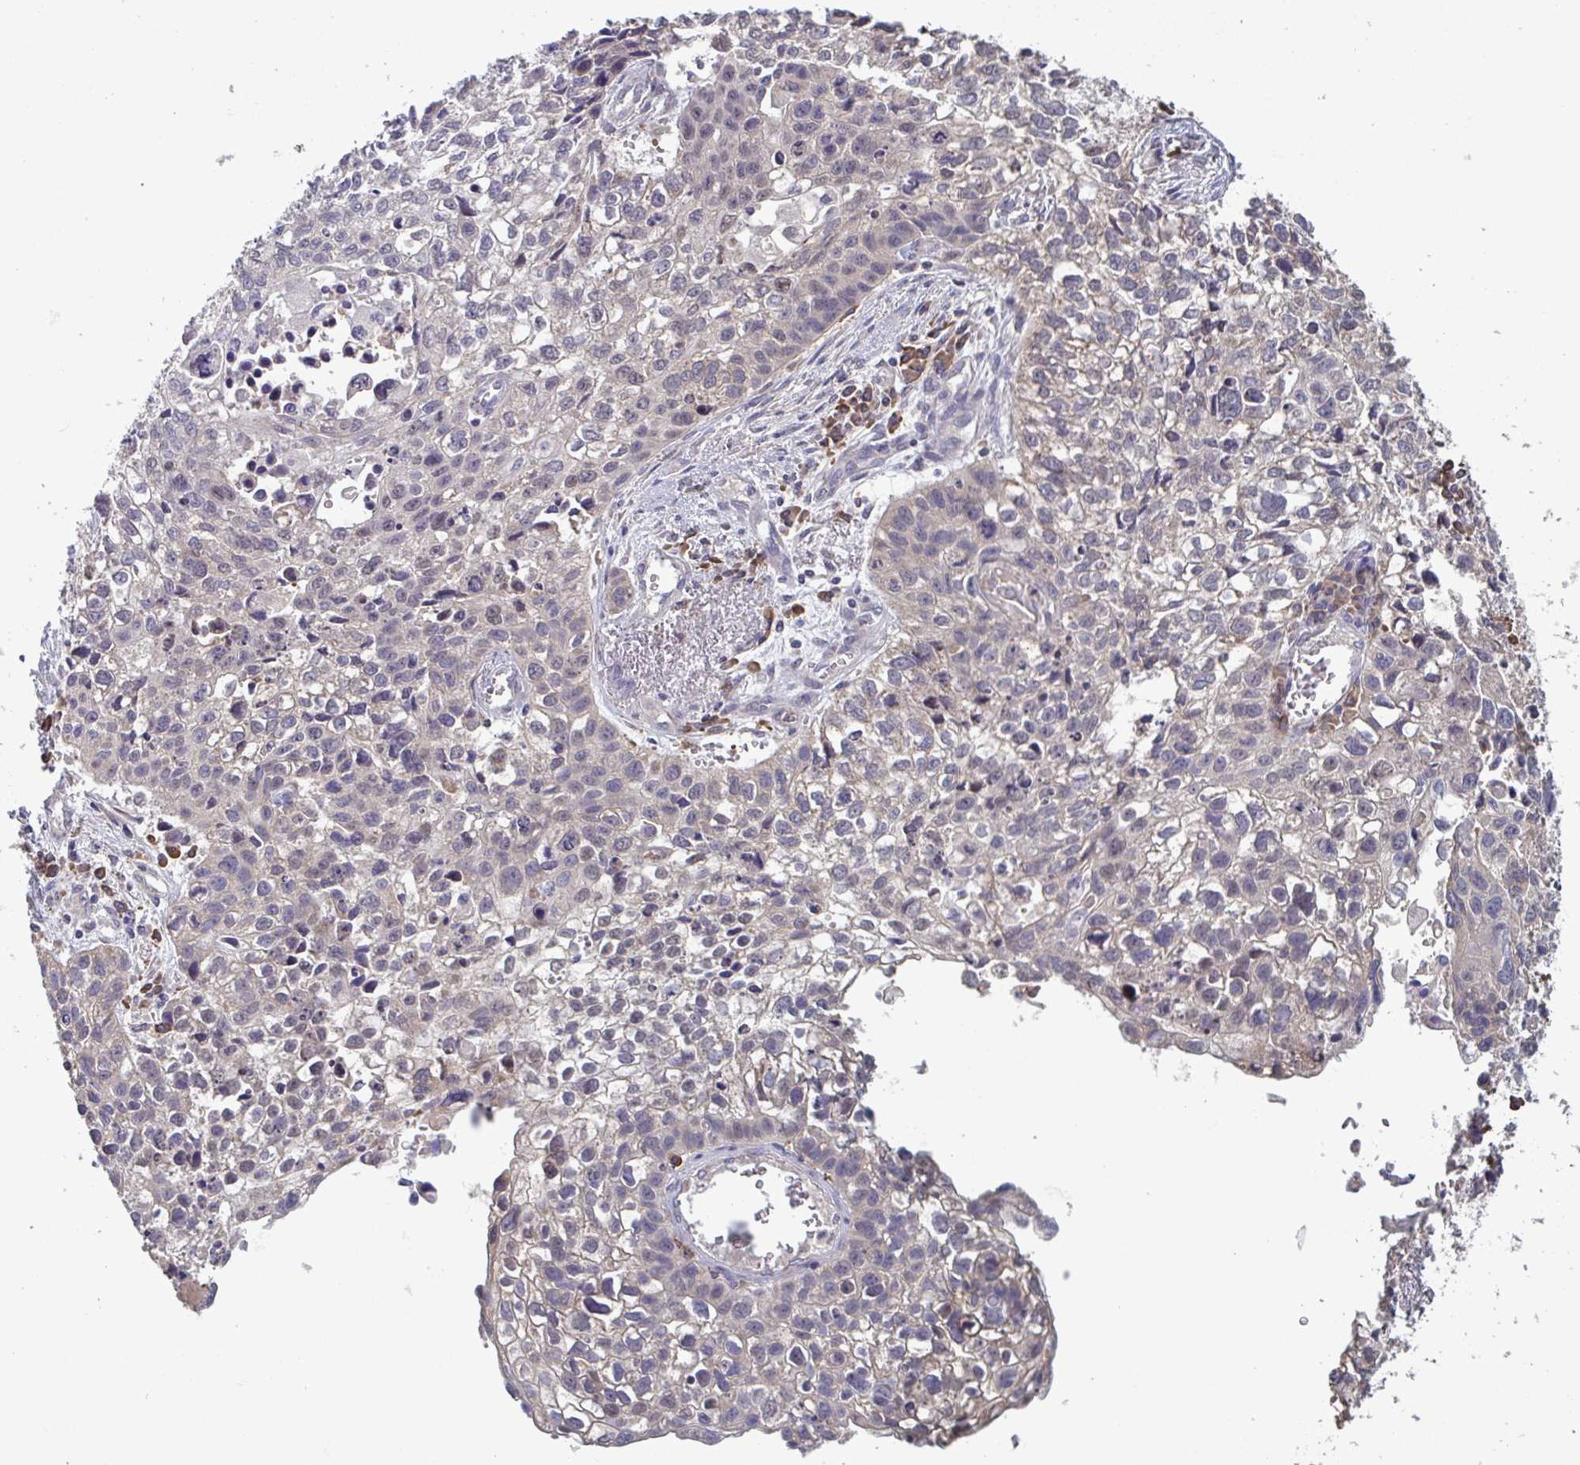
{"staining": {"intensity": "negative", "quantity": "none", "location": "none"}, "tissue": "lung cancer", "cell_type": "Tumor cells", "image_type": "cancer", "snomed": [{"axis": "morphology", "description": "Squamous cell carcinoma, NOS"}, {"axis": "topography", "description": "Lung"}], "caption": "An immunohistochemistry photomicrograph of lung cancer (squamous cell carcinoma) is shown. There is no staining in tumor cells of lung cancer (squamous cell carcinoma).", "gene": "CD1E", "patient": {"sex": "male", "age": 74}}